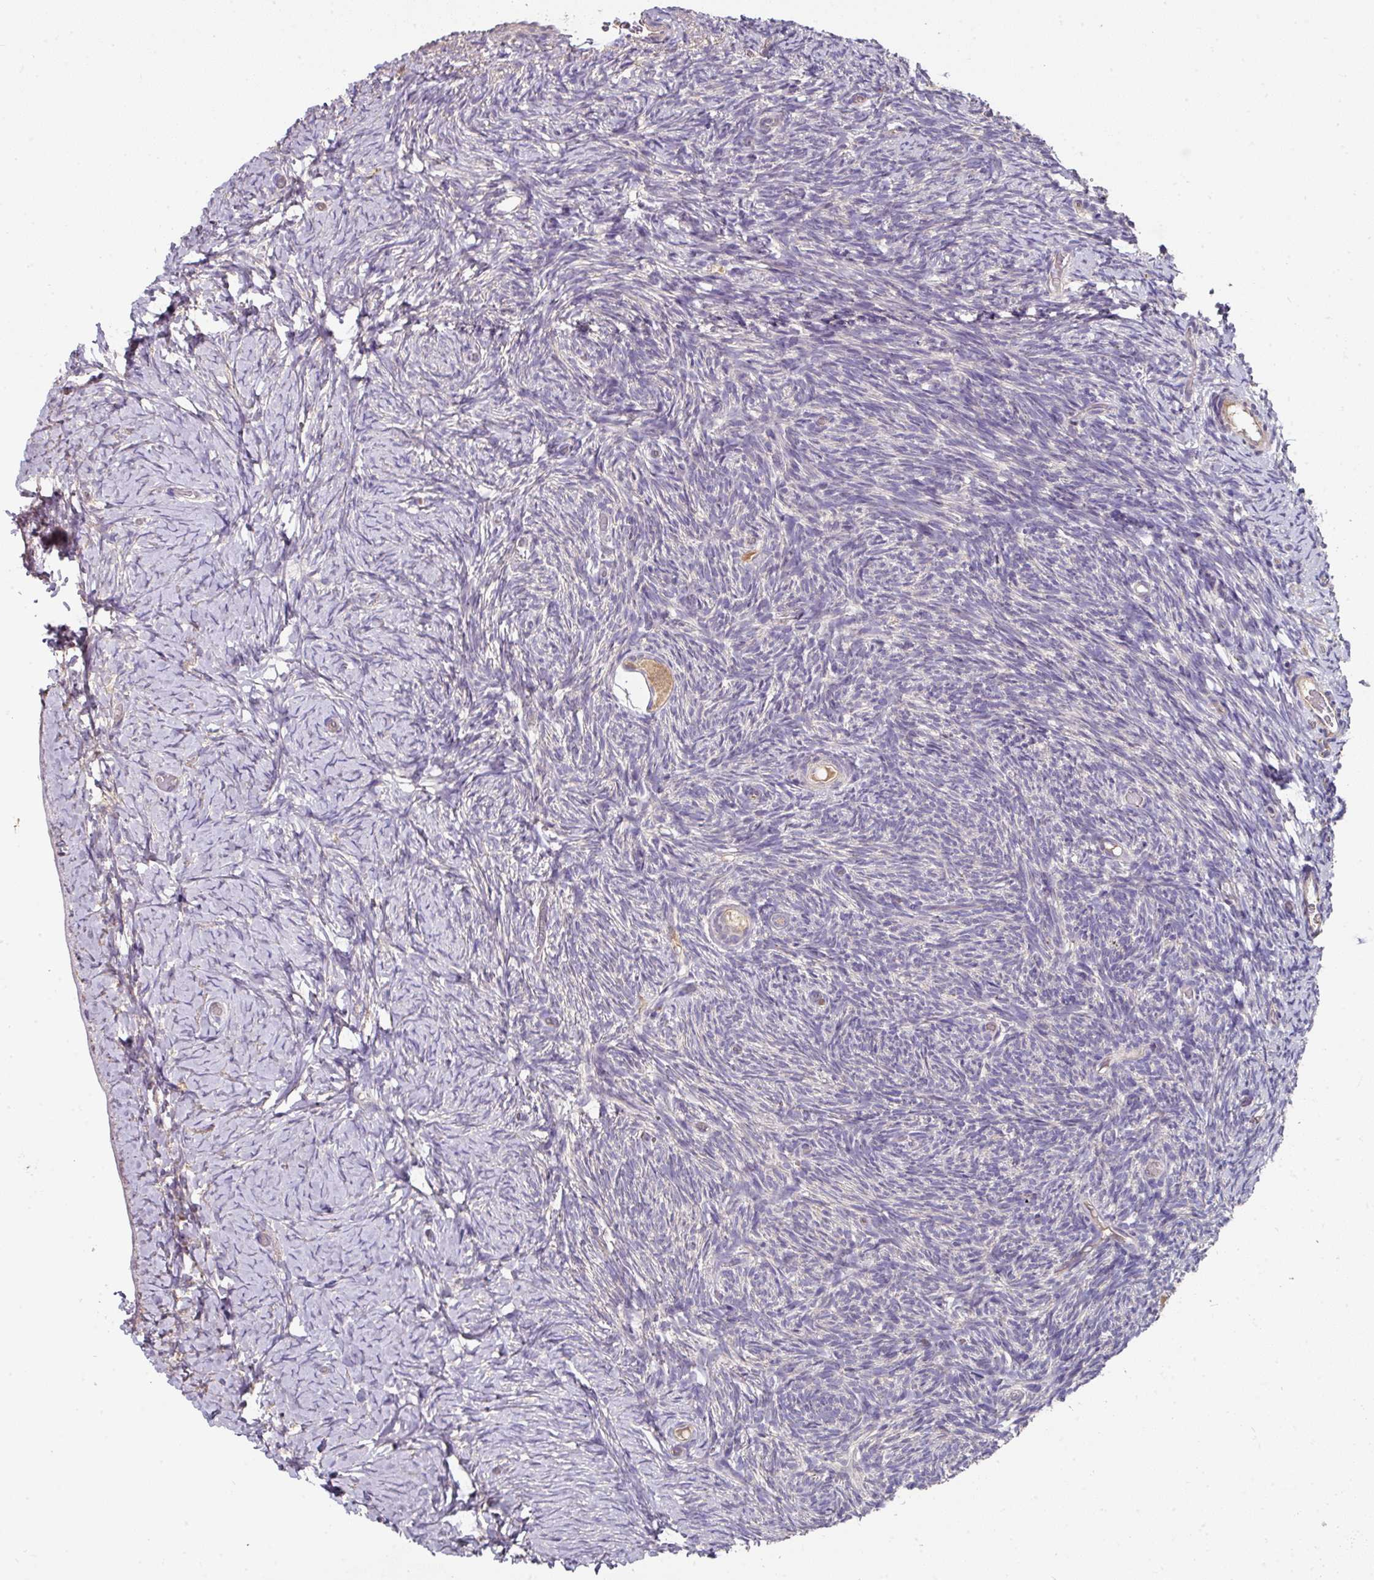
{"staining": {"intensity": "moderate", "quantity": ">75%", "location": "cytoplasmic/membranous"}, "tissue": "ovary", "cell_type": "Follicle cells", "image_type": "normal", "snomed": [{"axis": "morphology", "description": "Normal tissue, NOS"}, {"axis": "topography", "description": "Ovary"}], "caption": "Immunohistochemical staining of normal ovary demonstrates moderate cytoplasmic/membranous protein expression in approximately >75% of follicle cells. (Stains: DAB in brown, nuclei in blue, Microscopy: brightfield microscopy at high magnification).", "gene": "C4orf48", "patient": {"sex": "female", "age": 39}}